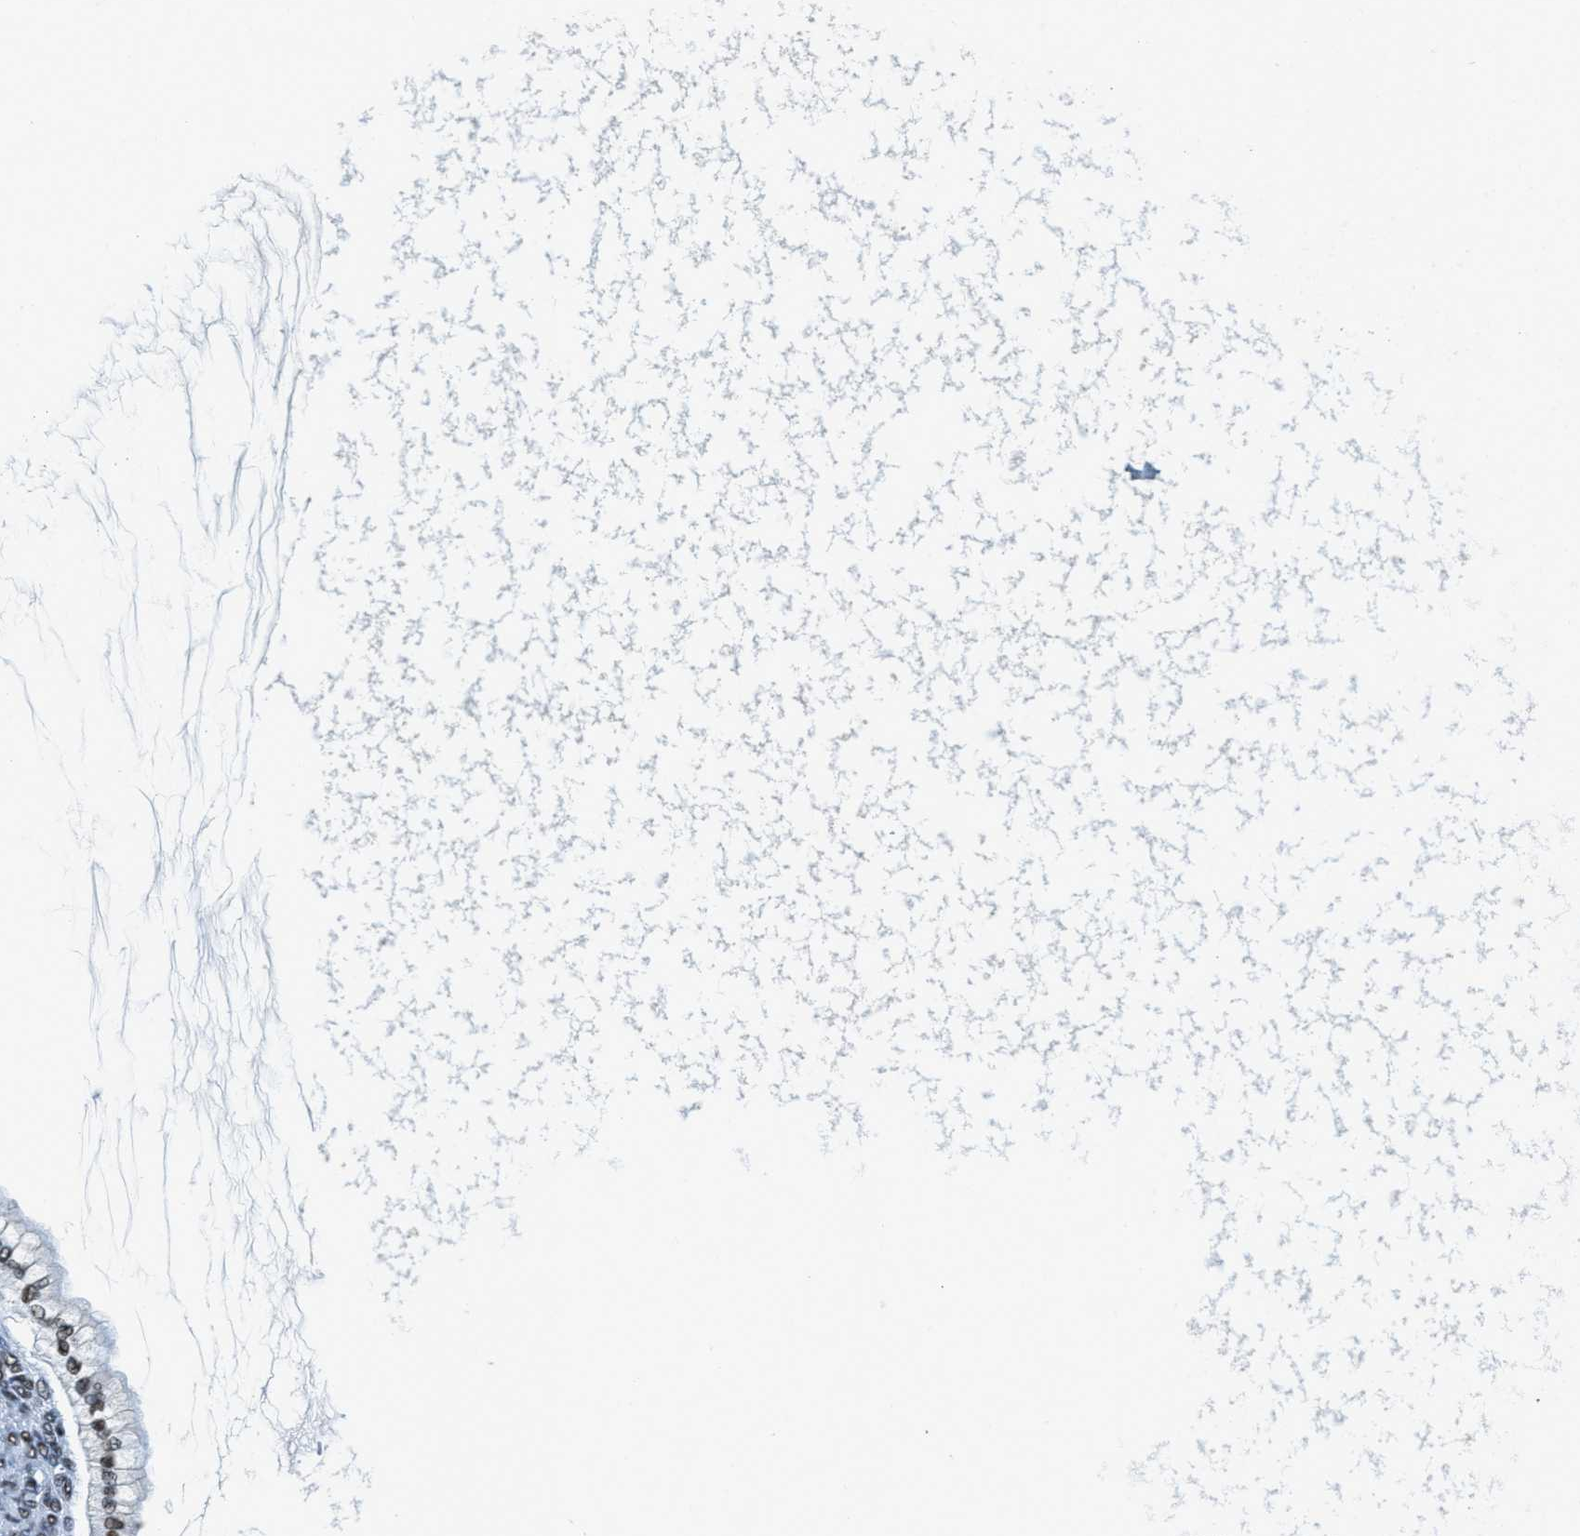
{"staining": {"intensity": "moderate", "quantity": ">75%", "location": "nuclear"}, "tissue": "ovarian cancer", "cell_type": "Tumor cells", "image_type": "cancer", "snomed": [{"axis": "morphology", "description": "Cystadenocarcinoma, mucinous, NOS"}, {"axis": "topography", "description": "Ovary"}], "caption": "The immunohistochemical stain highlights moderate nuclear positivity in tumor cells of ovarian mucinous cystadenocarcinoma tissue.", "gene": "SSB", "patient": {"sex": "female", "age": 57}}